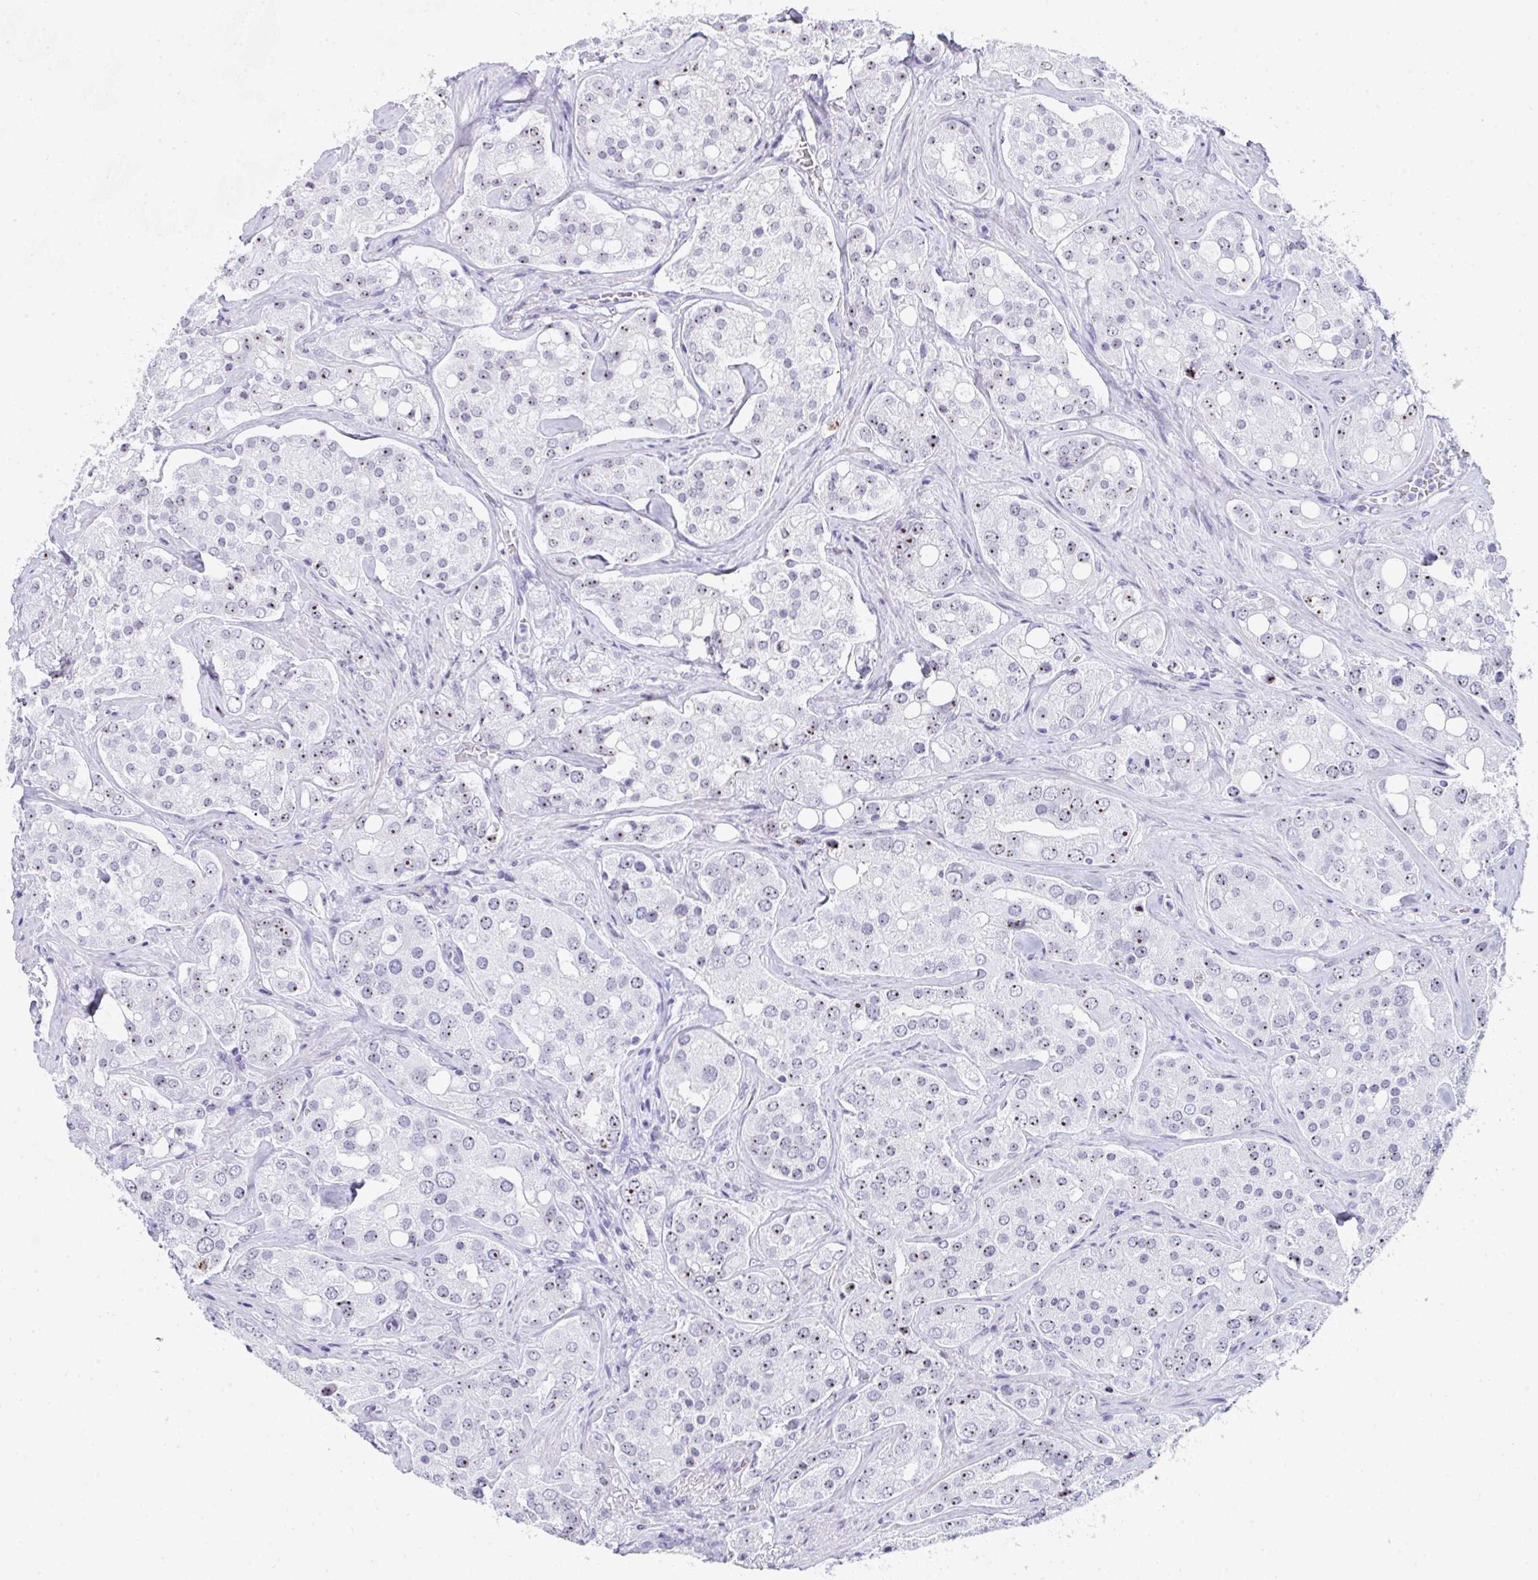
{"staining": {"intensity": "weak", "quantity": ">75%", "location": "nuclear"}, "tissue": "prostate cancer", "cell_type": "Tumor cells", "image_type": "cancer", "snomed": [{"axis": "morphology", "description": "Adenocarcinoma, High grade"}, {"axis": "topography", "description": "Prostate"}], "caption": "Brown immunohistochemical staining in prostate high-grade adenocarcinoma displays weak nuclear expression in about >75% of tumor cells.", "gene": "NOP10", "patient": {"sex": "male", "age": 67}}